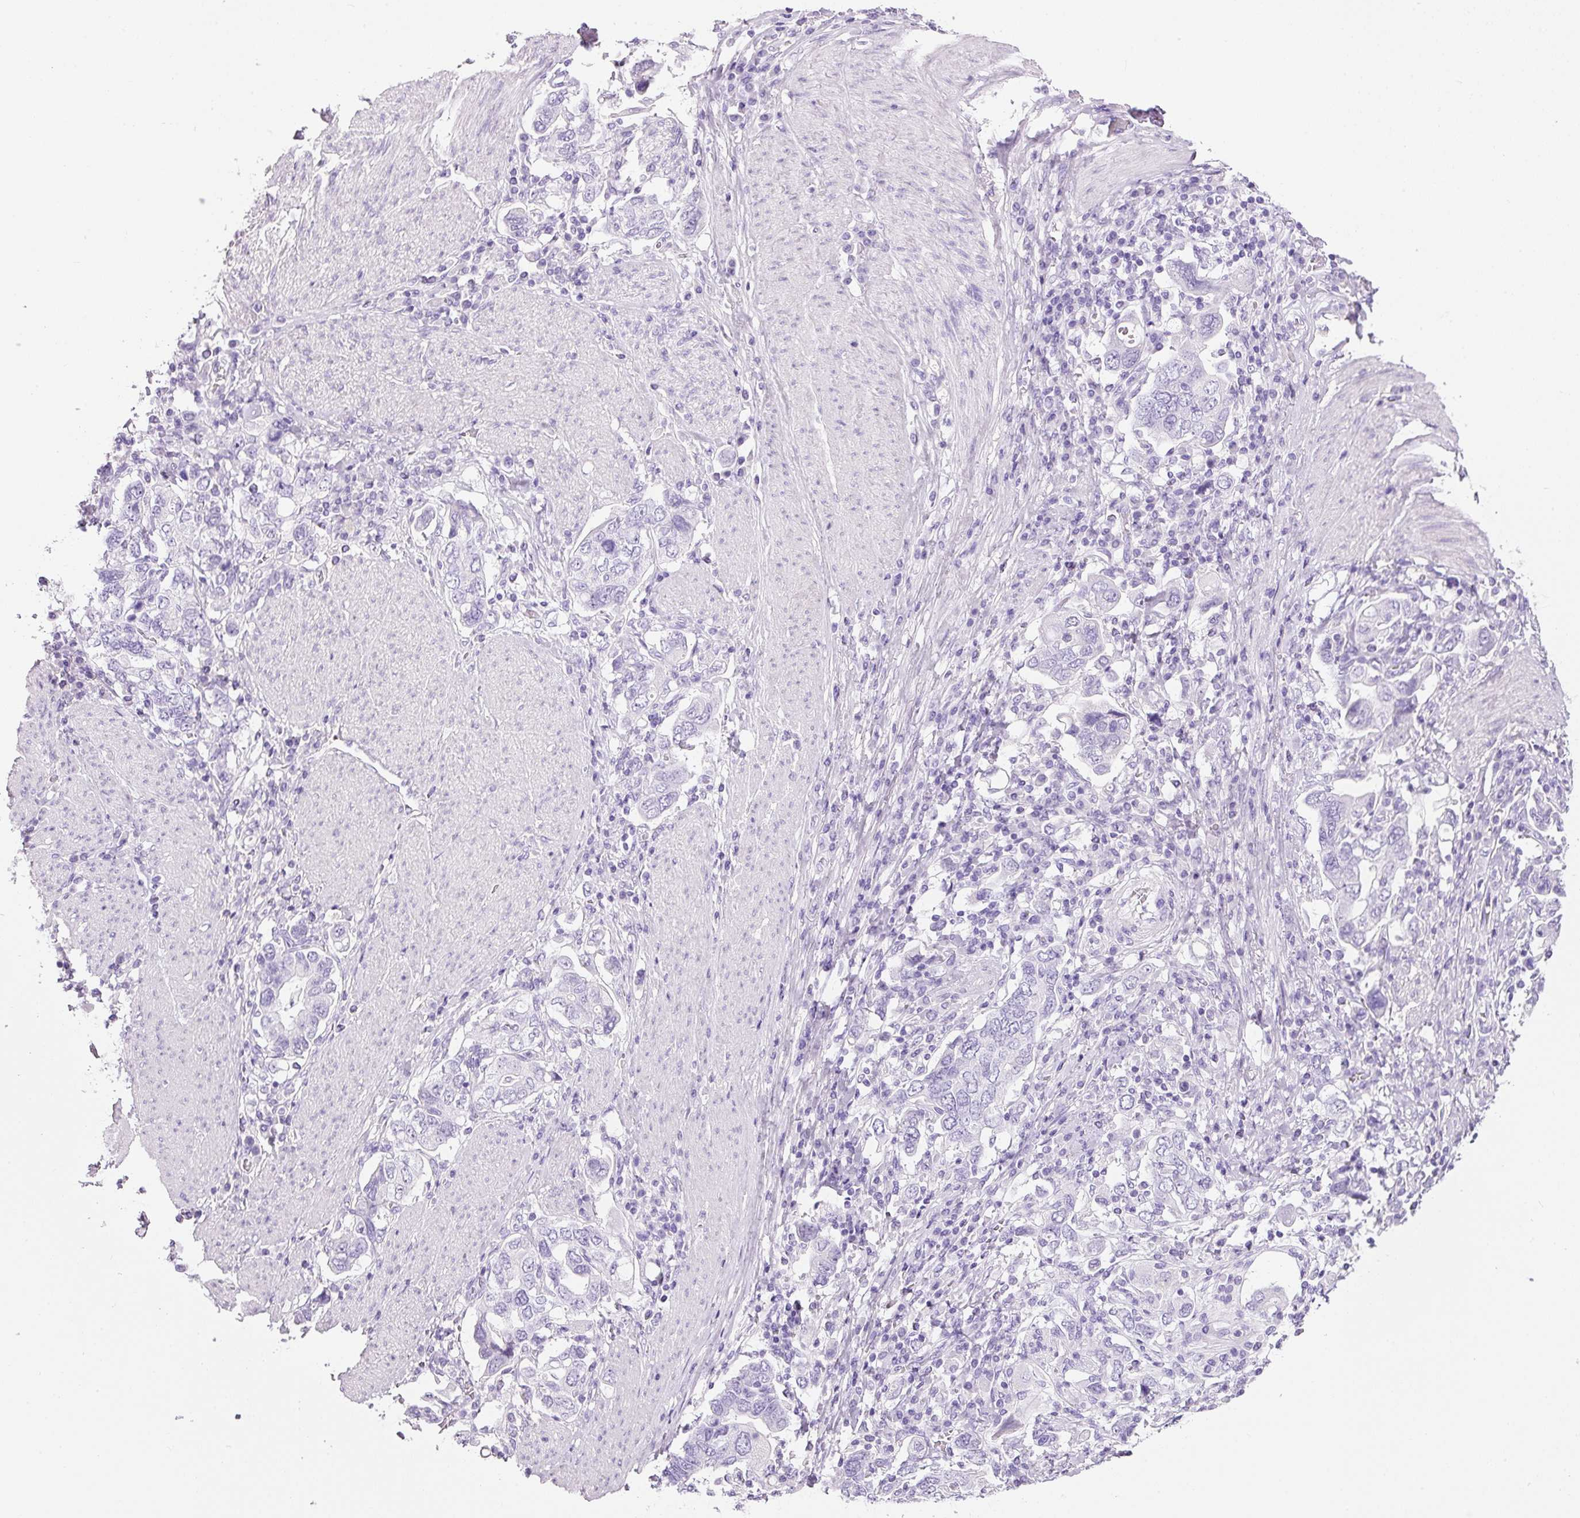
{"staining": {"intensity": "negative", "quantity": "none", "location": "none"}, "tissue": "stomach cancer", "cell_type": "Tumor cells", "image_type": "cancer", "snomed": [{"axis": "morphology", "description": "Adenocarcinoma, NOS"}, {"axis": "topography", "description": "Stomach, upper"}, {"axis": "topography", "description": "Stomach"}], "caption": "IHC micrograph of neoplastic tissue: stomach adenocarcinoma stained with DAB (3,3'-diaminobenzidine) exhibits no significant protein staining in tumor cells.", "gene": "BSND", "patient": {"sex": "male", "age": 62}}